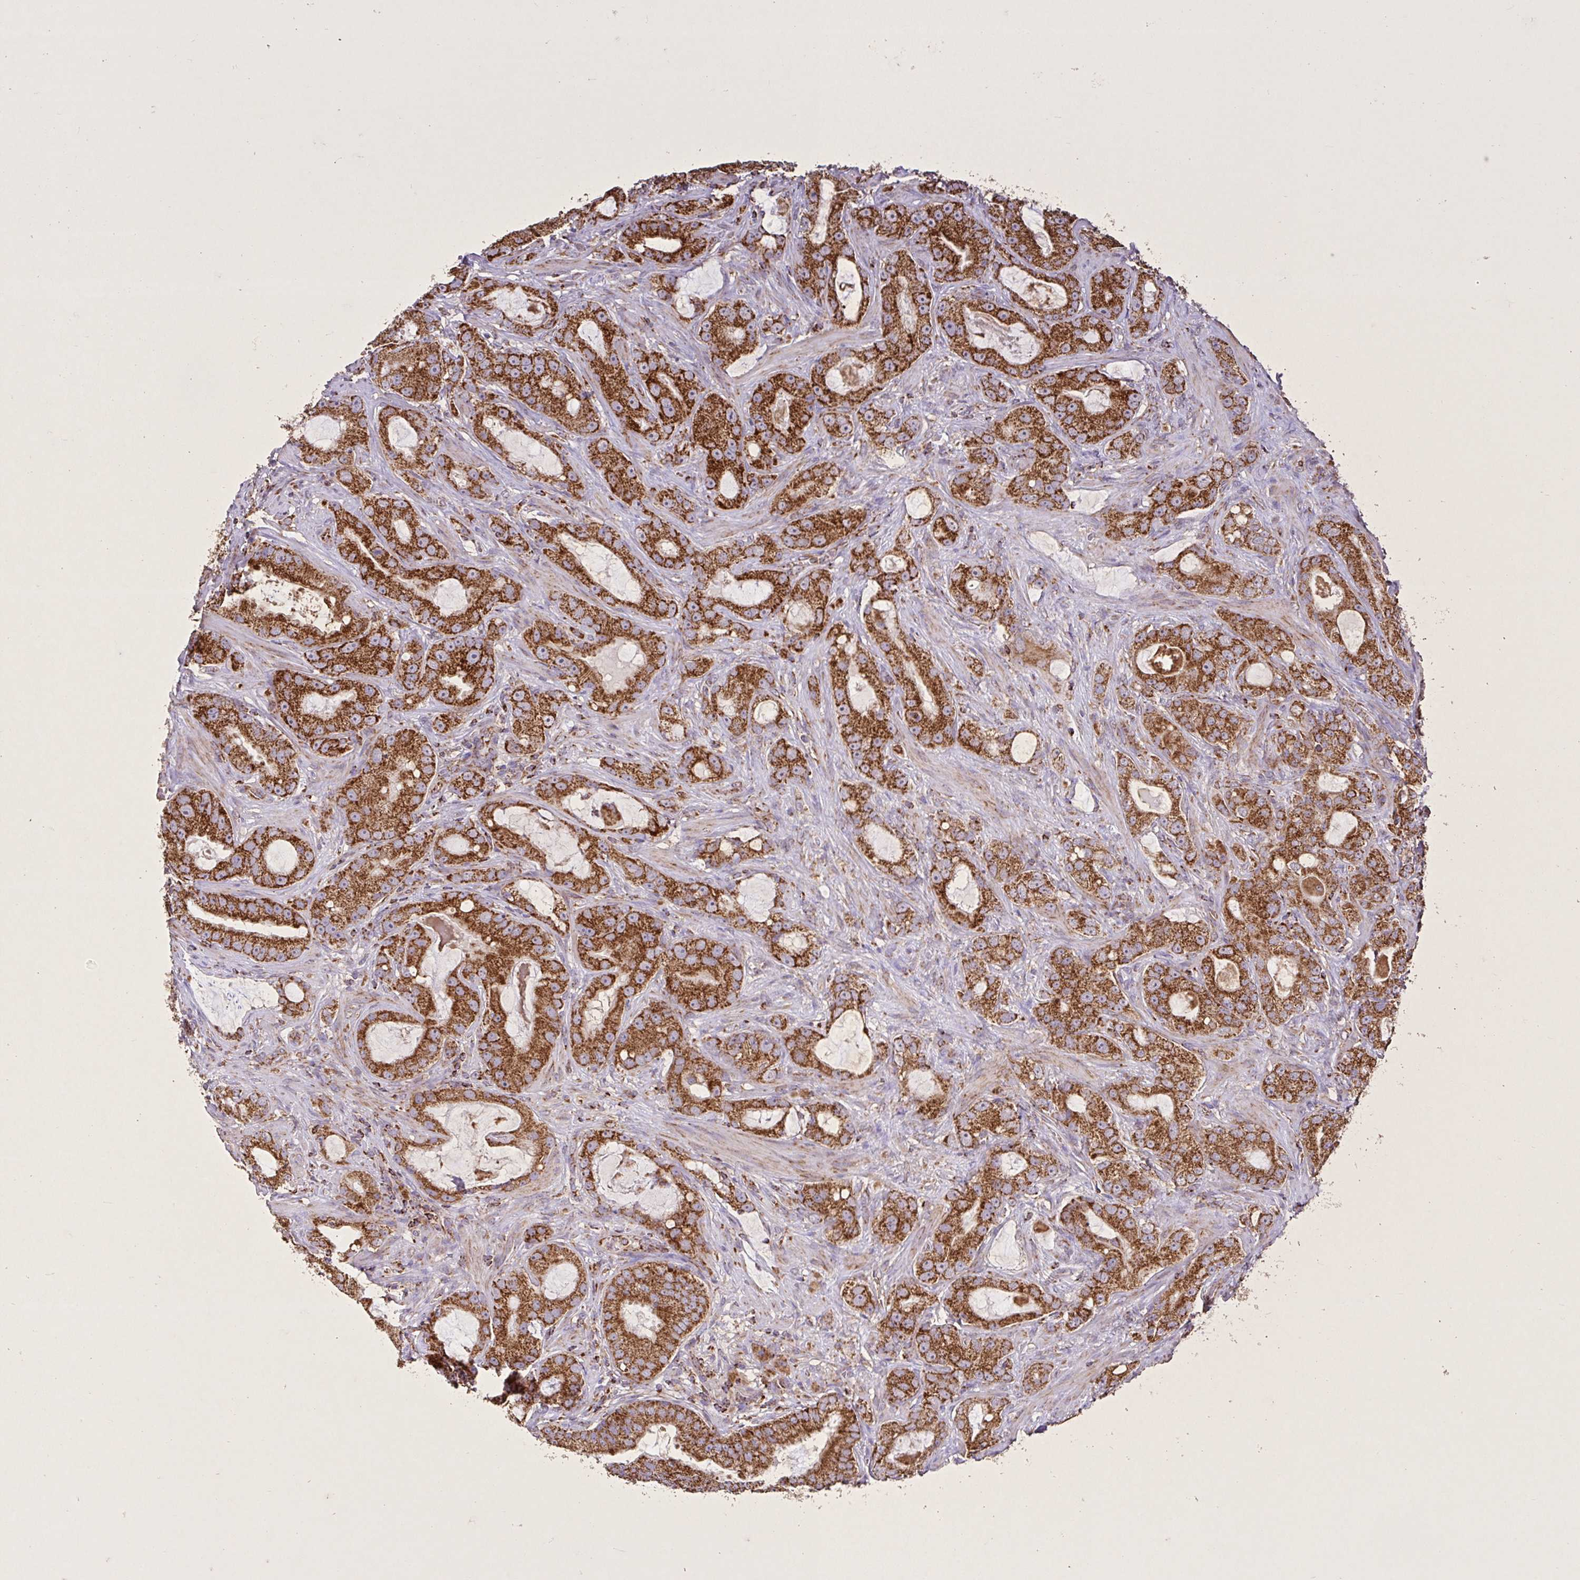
{"staining": {"intensity": "strong", "quantity": ">75%", "location": "cytoplasmic/membranous"}, "tissue": "prostate cancer", "cell_type": "Tumor cells", "image_type": "cancer", "snomed": [{"axis": "morphology", "description": "Adenocarcinoma, High grade"}, {"axis": "topography", "description": "Prostate"}], "caption": "This histopathology image shows prostate adenocarcinoma (high-grade) stained with IHC to label a protein in brown. The cytoplasmic/membranous of tumor cells show strong positivity for the protein. Nuclei are counter-stained blue.", "gene": "AGK", "patient": {"sex": "male", "age": 65}}